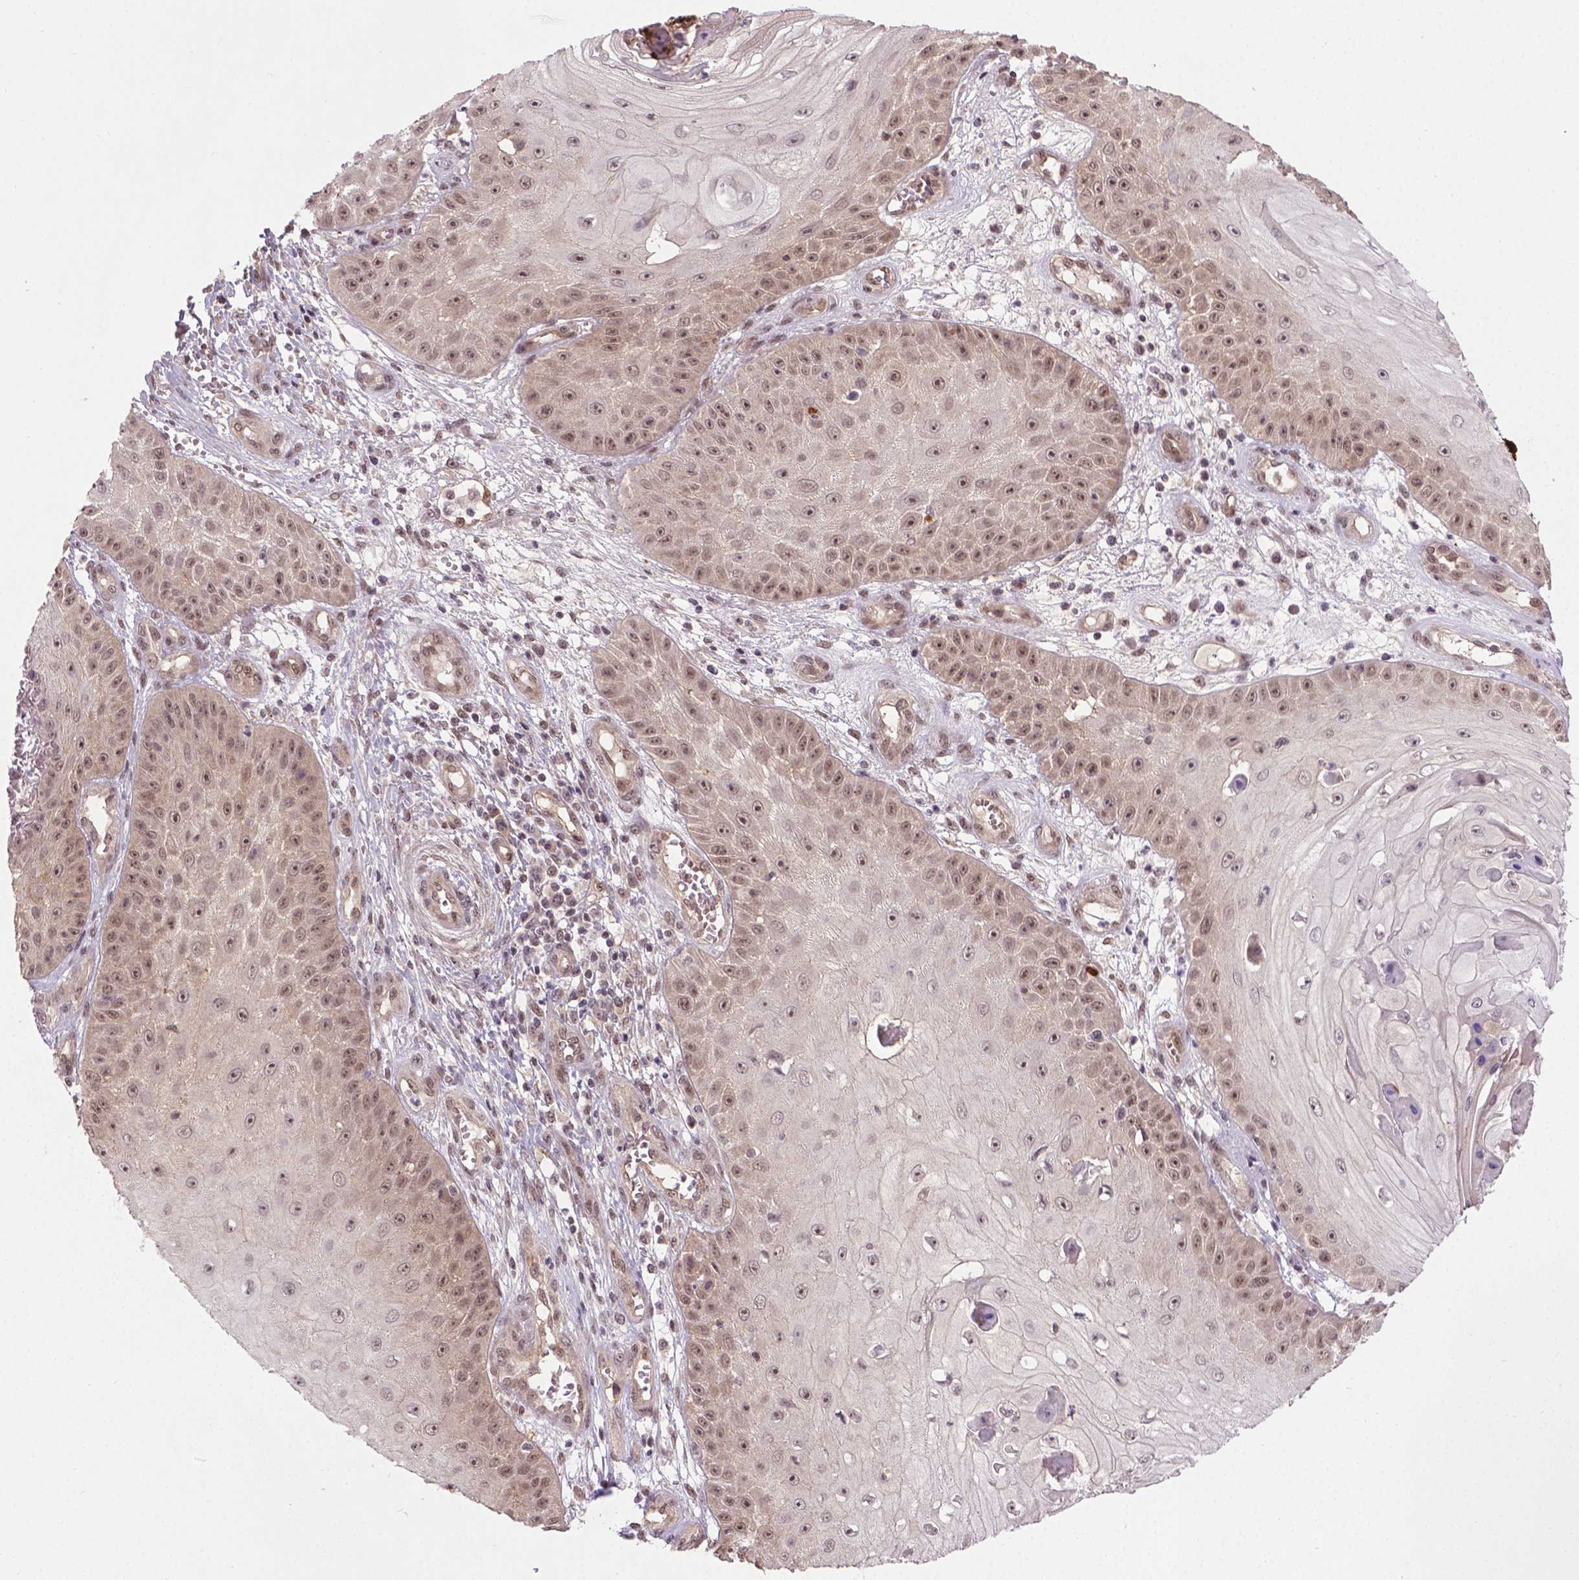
{"staining": {"intensity": "moderate", "quantity": "25%-75%", "location": "nuclear"}, "tissue": "skin cancer", "cell_type": "Tumor cells", "image_type": "cancer", "snomed": [{"axis": "morphology", "description": "Squamous cell carcinoma, NOS"}, {"axis": "topography", "description": "Skin"}], "caption": "Moderate nuclear positivity is present in approximately 25%-75% of tumor cells in squamous cell carcinoma (skin). (DAB IHC with brightfield microscopy, high magnification).", "gene": "ANKRD54", "patient": {"sex": "male", "age": 70}}